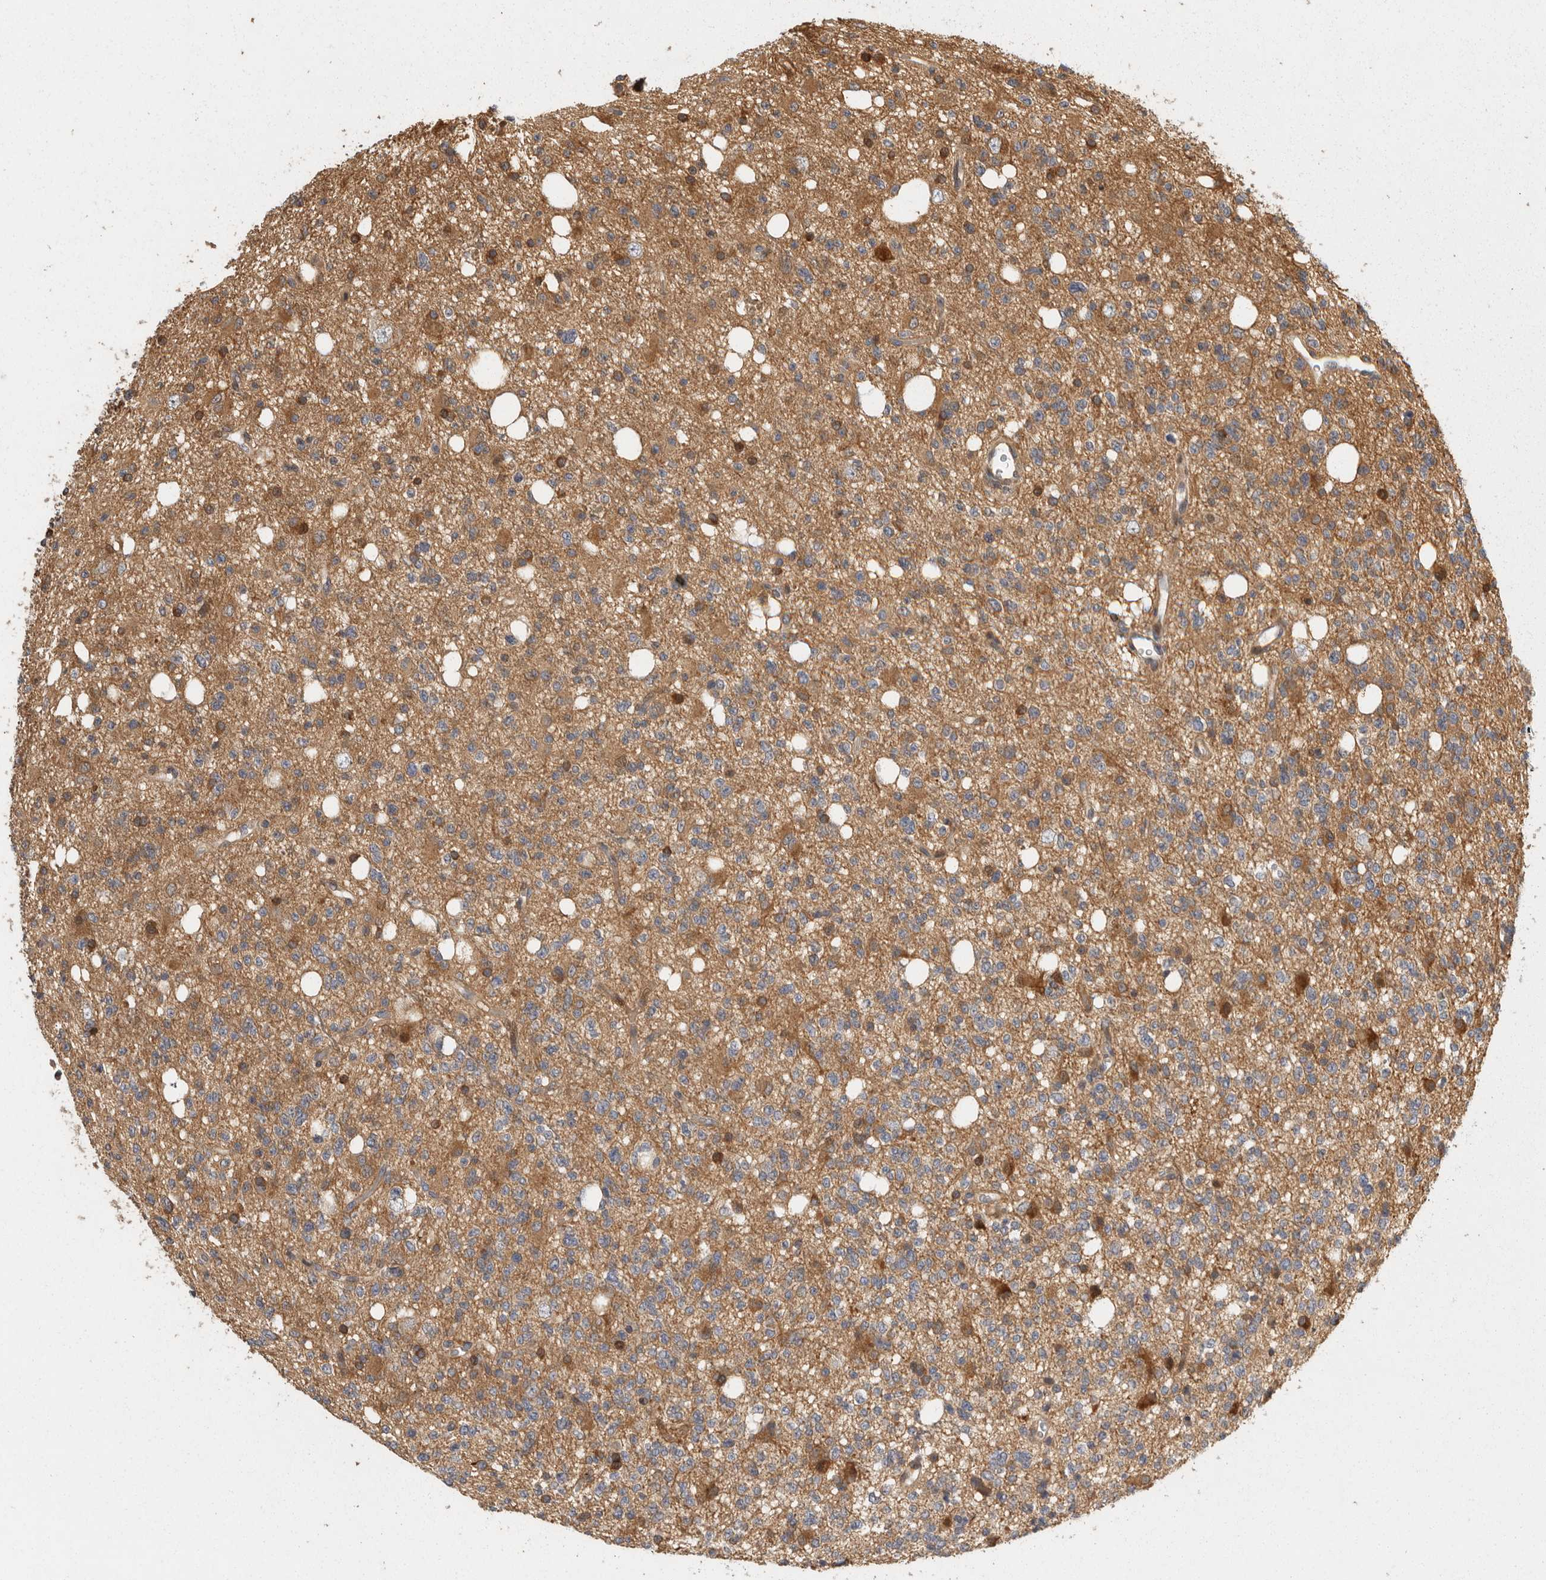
{"staining": {"intensity": "moderate", "quantity": ">75%", "location": "cytoplasmic/membranous"}, "tissue": "glioma", "cell_type": "Tumor cells", "image_type": "cancer", "snomed": [{"axis": "morphology", "description": "Glioma, malignant, High grade"}, {"axis": "topography", "description": "Brain"}], "caption": "Immunohistochemistry of glioma reveals medium levels of moderate cytoplasmic/membranous staining in about >75% of tumor cells.", "gene": "SWT1", "patient": {"sex": "female", "age": 62}}